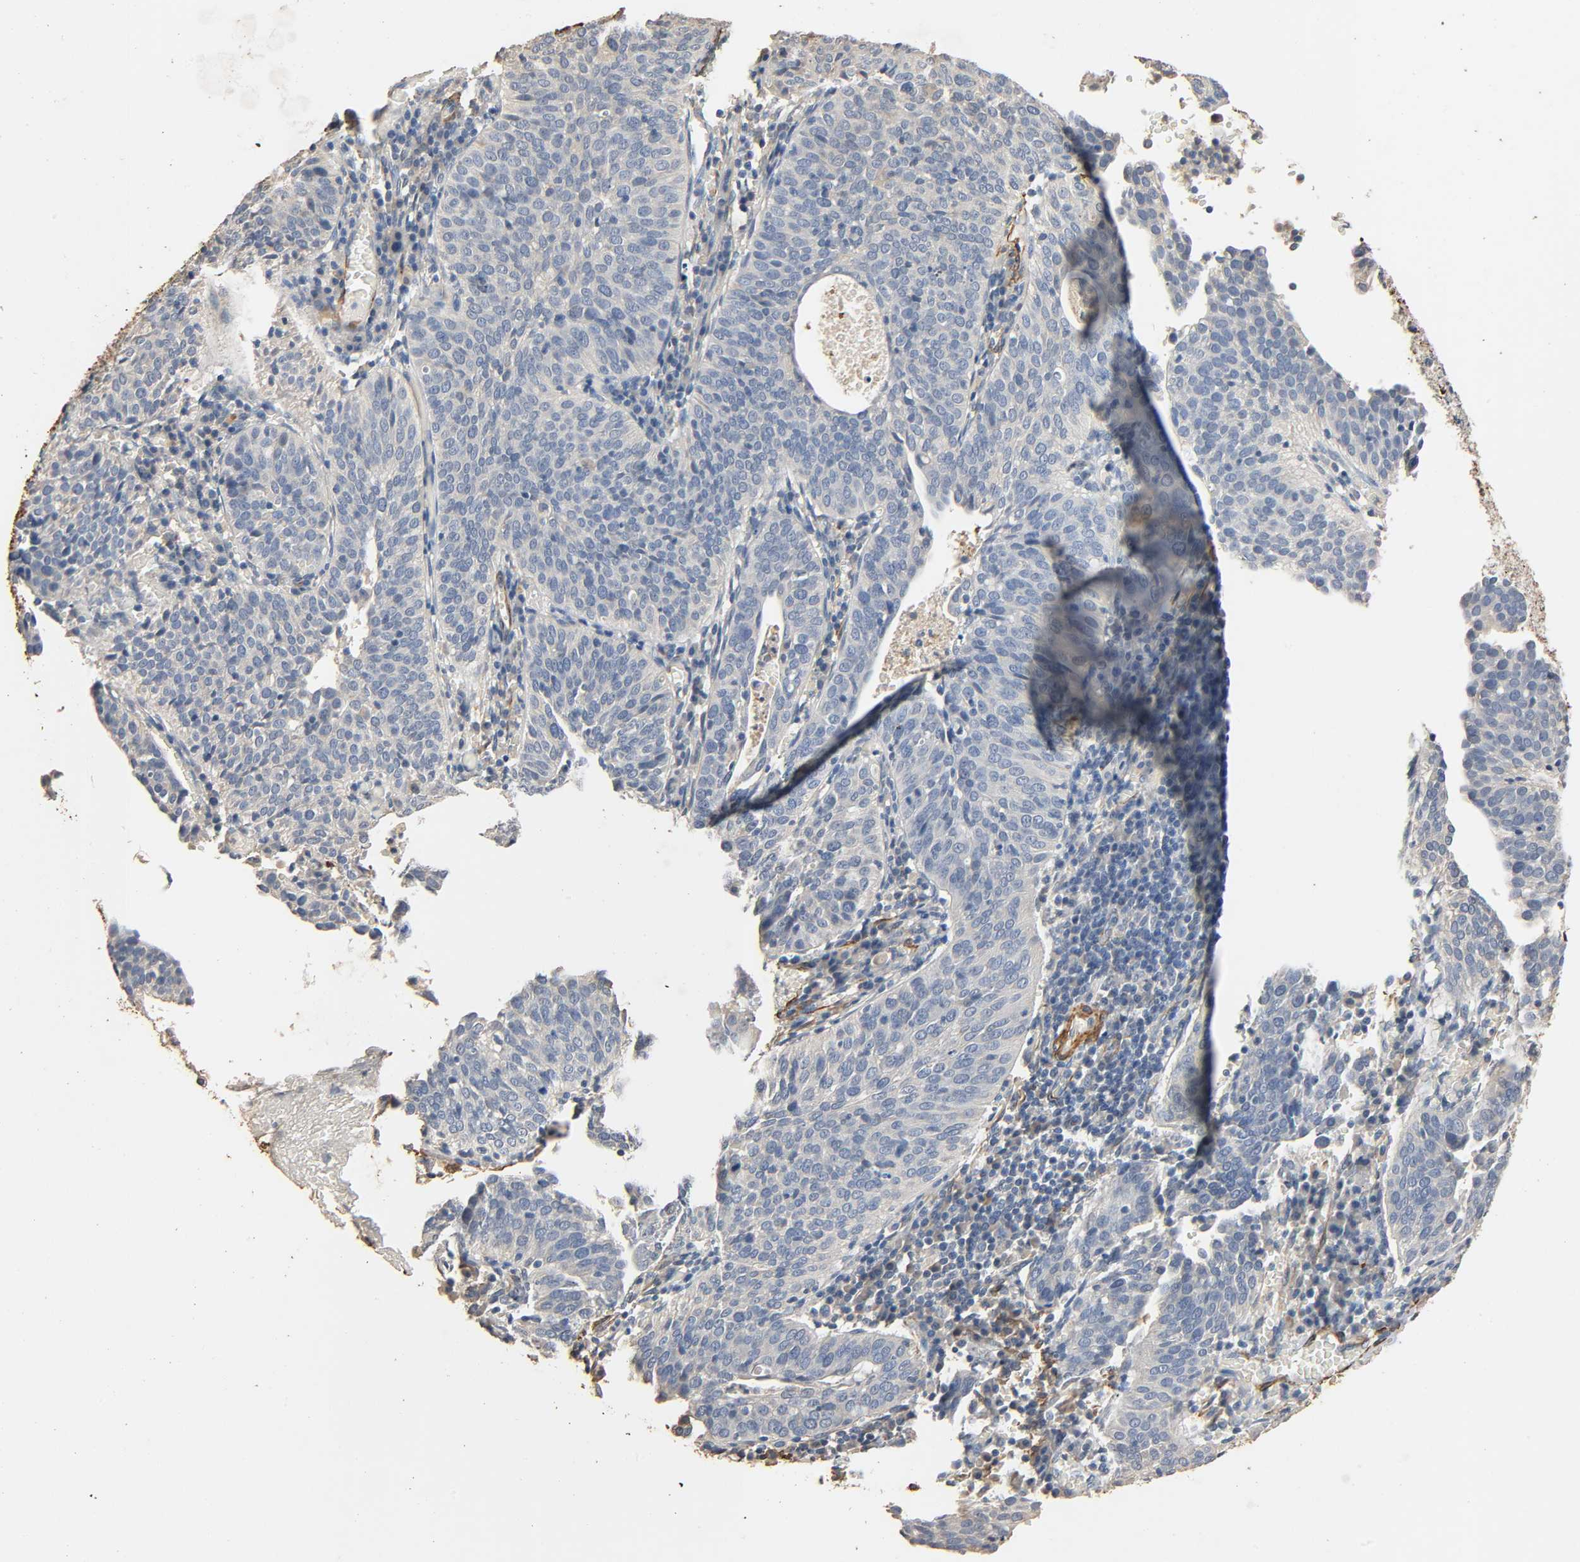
{"staining": {"intensity": "negative", "quantity": "none", "location": "none"}, "tissue": "cervical cancer", "cell_type": "Tumor cells", "image_type": "cancer", "snomed": [{"axis": "morphology", "description": "Squamous cell carcinoma, NOS"}, {"axis": "topography", "description": "Cervix"}], "caption": "The histopathology image shows no staining of tumor cells in squamous cell carcinoma (cervical). The staining is performed using DAB brown chromogen with nuclei counter-stained in using hematoxylin.", "gene": "GSTA3", "patient": {"sex": "female", "age": 39}}